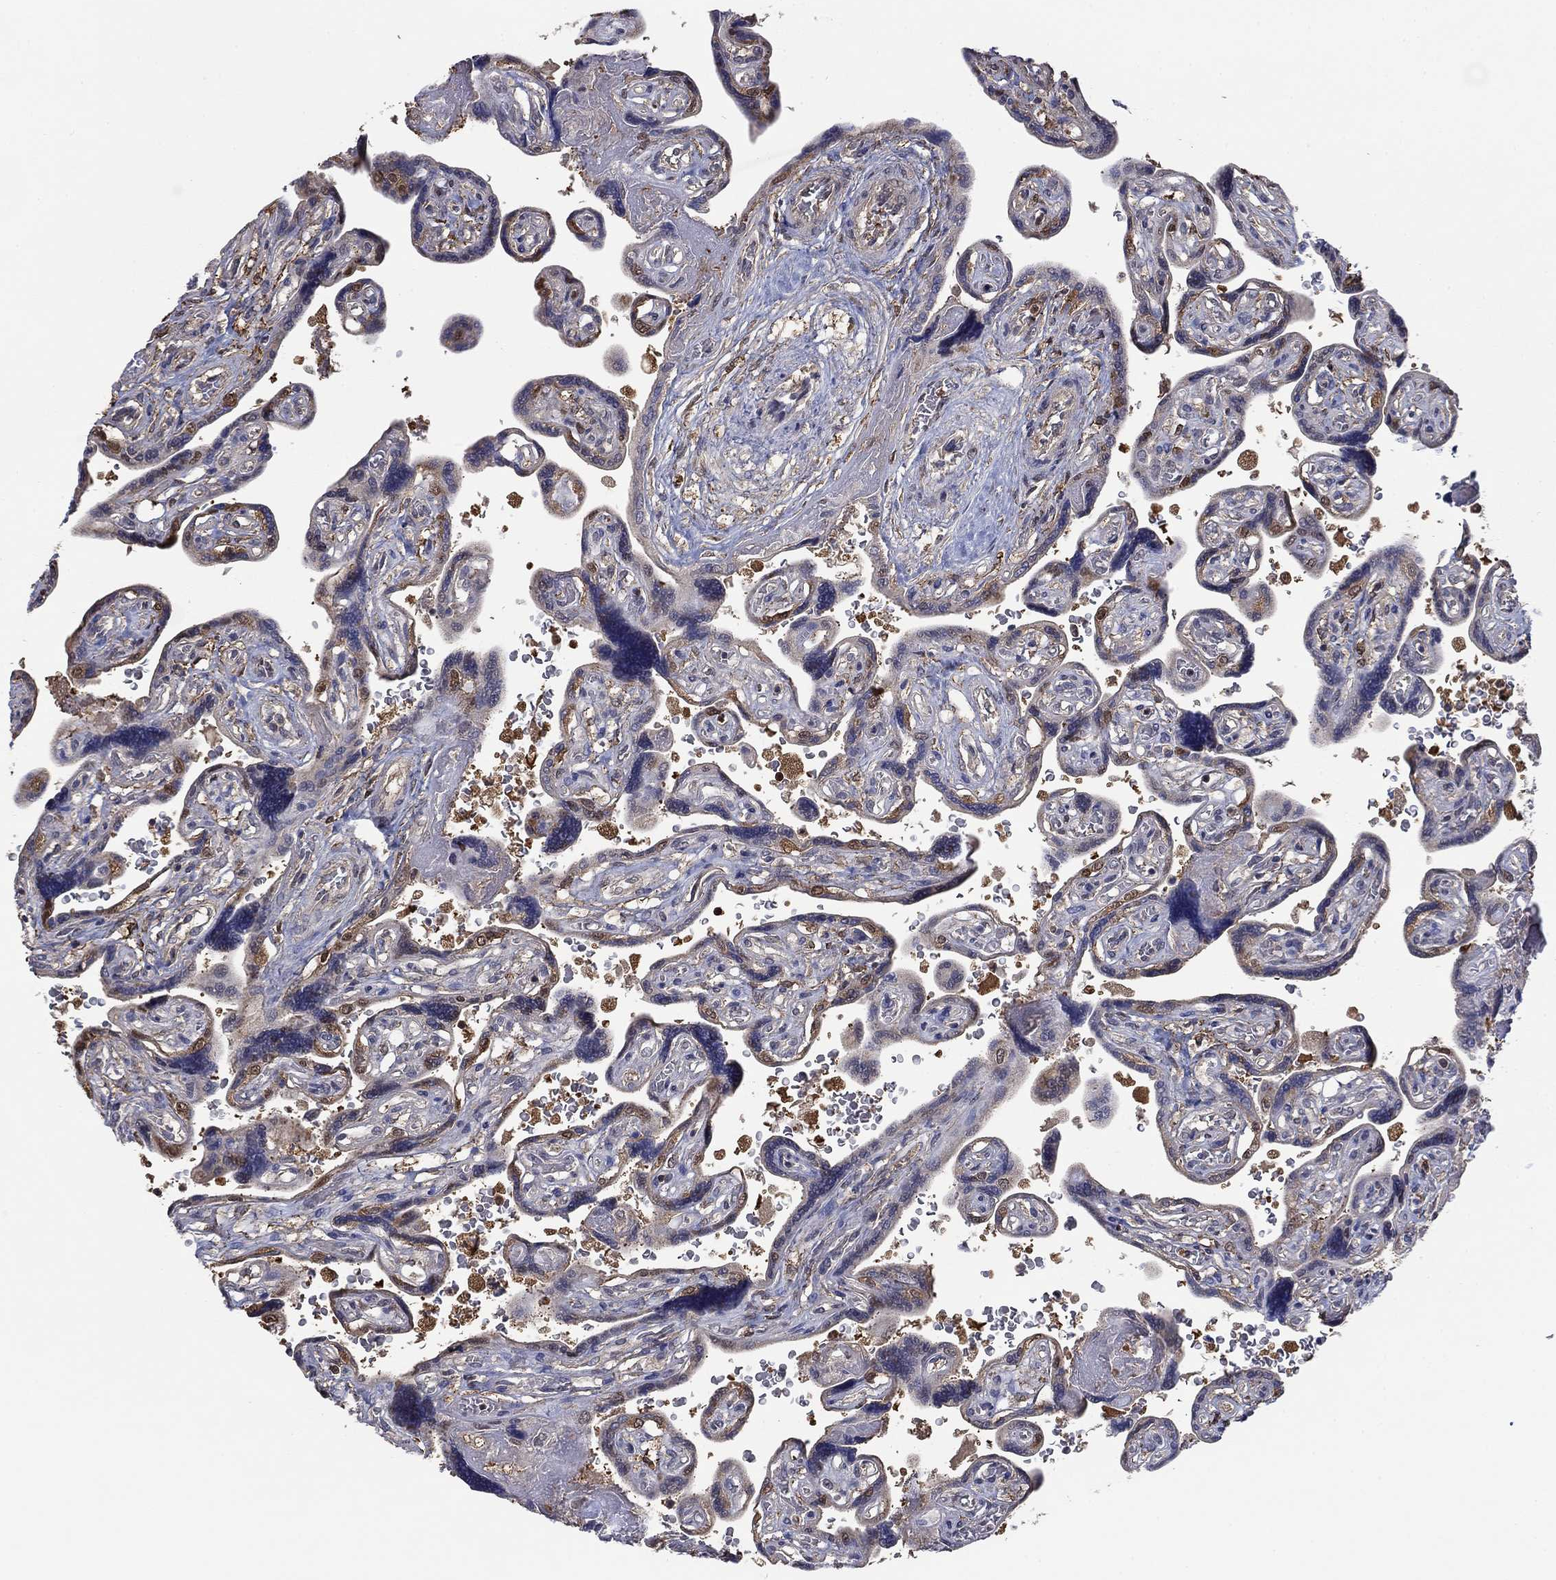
{"staining": {"intensity": "weak", "quantity": ">75%", "location": "cytoplasmic/membranous,nuclear"}, "tissue": "placenta", "cell_type": "Decidual cells", "image_type": "normal", "snomed": [{"axis": "morphology", "description": "Normal tissue, NOS"}, {"axis": "topography", "description": "Placenta"}], "caption": "A low amount of weak cytoplasmic/membranous,nuclear expression is present in approximately >75% of decidual cells in benign placenta.", "gene": "RNF114", "patient": {"sex": "female", "age": 32}}